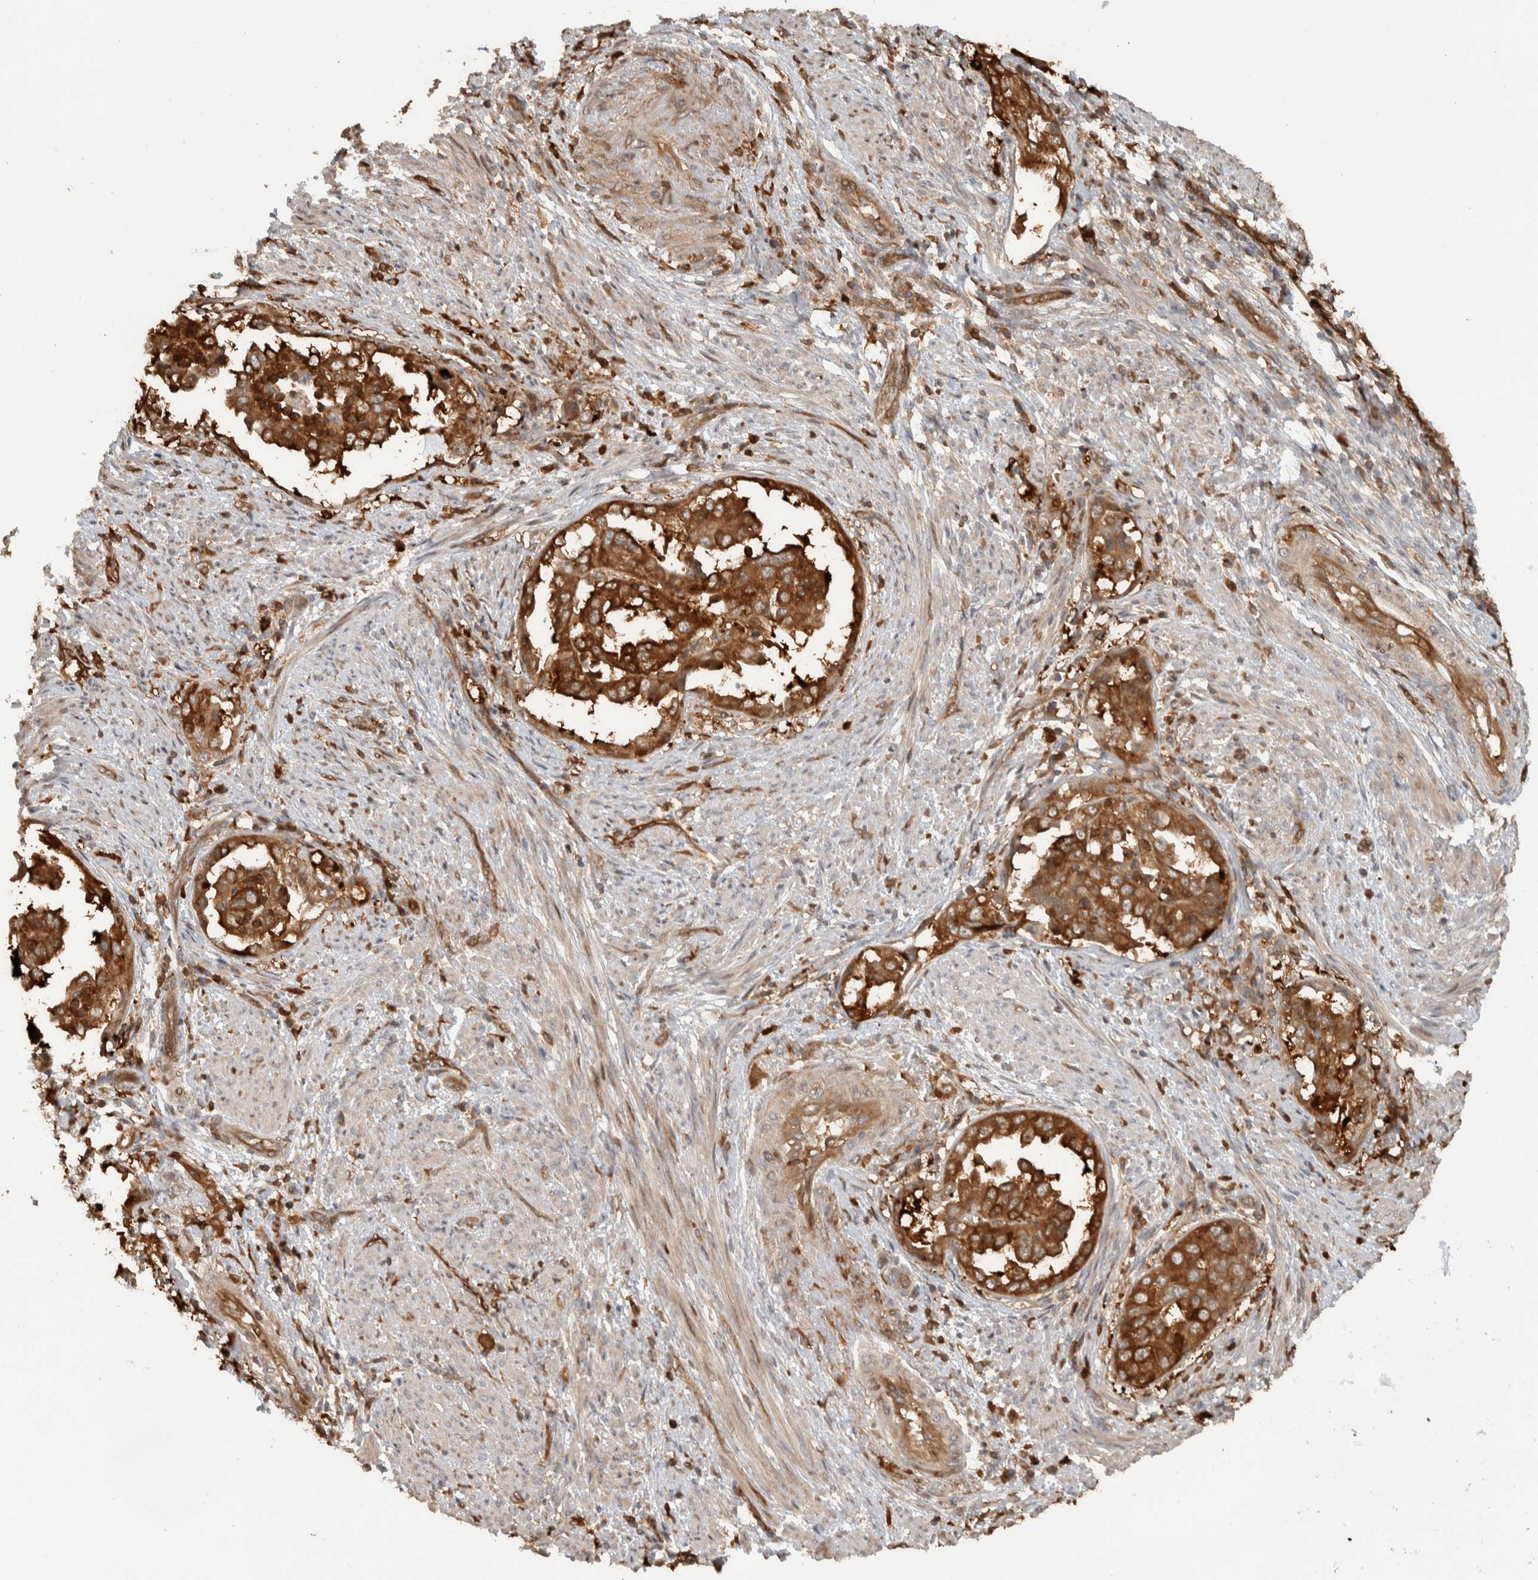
{"staining": {"intensity": "strong", "quantity": ">75%", "location": "cytoplasmic/membranous"}, "tissue": "endometrial cancer", "cell_type": "Tumor cells", "image_type": "cancer", "snomed": [{"axis": "morphology", "description": "Adenocarcinoma, NOS"}, {"axis": "topography", "description": "Endometrium"}], "caption": "A photomicrograph of adenocarcinoma (endometrial) stained for a protein exhibits strong cytoplasmic/membranous brown staining in tumor cells. (DAB (3,3'-diaminobenzidine) = brown stain, brightfield microscopy at high magnification).", "gene": "CNTROB", "patient": {"sex": "female", "age": 85}}